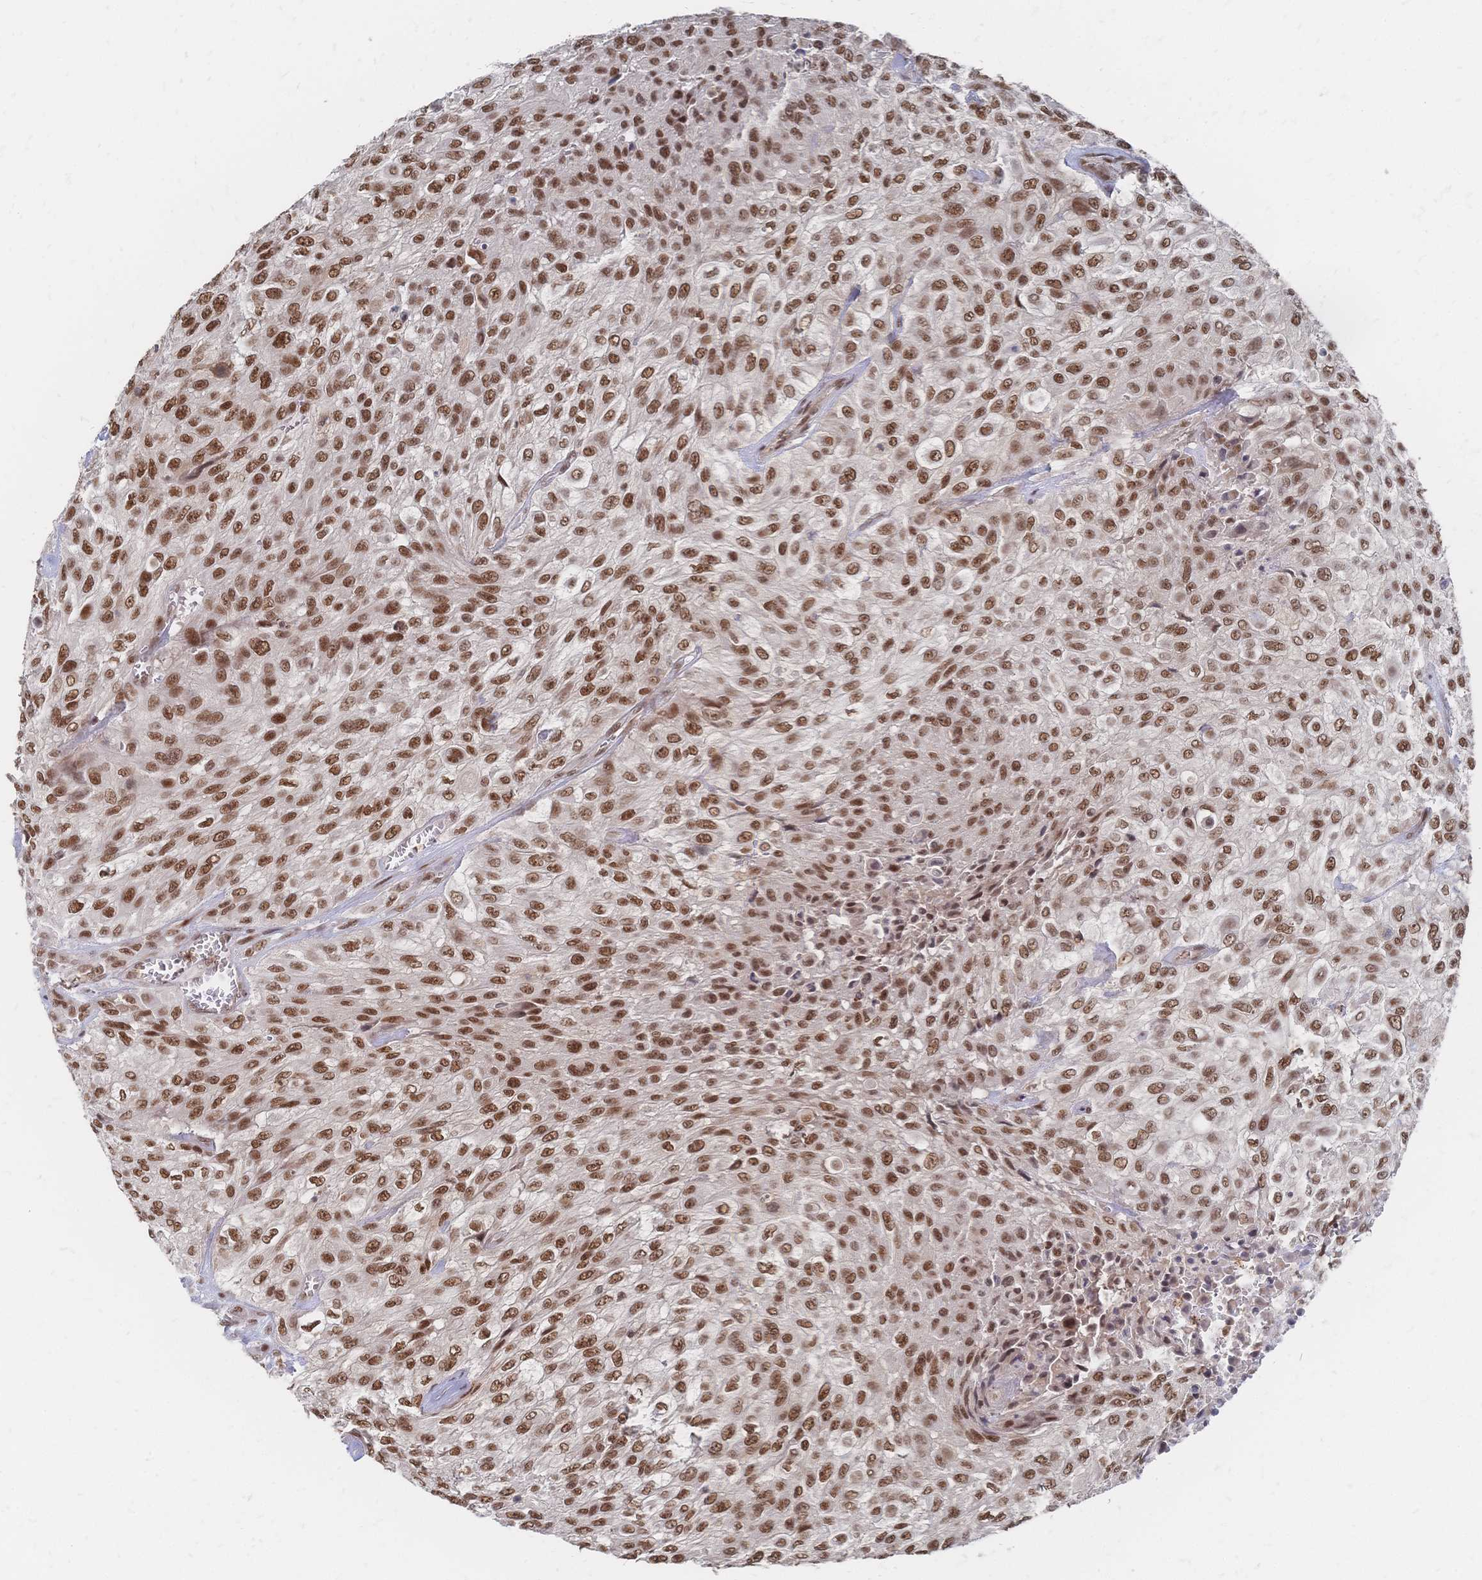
{"staining": {"intensity": "moderate", "quantity": ">75%", "location": "nuclear"}, "tissue": "urothelial cancer", "cell_type": "Tumor cells", "image_type": "cancer", "snomed": [{"axis": "morphology", "description": "Urothelial carcinoma, High grade"}, {"axis": "topography", "description": "Urinary bladder"}], "caption": "Immunohistochemical staining of urothelial cancer shows medium levels of moderate nuclear positivity in about >75% of tumor cells. (Brightfield microscopy of DAB IHC at high magnification).", "gene": "NELFA", "patient": {"sex": "male", "age": 57}}